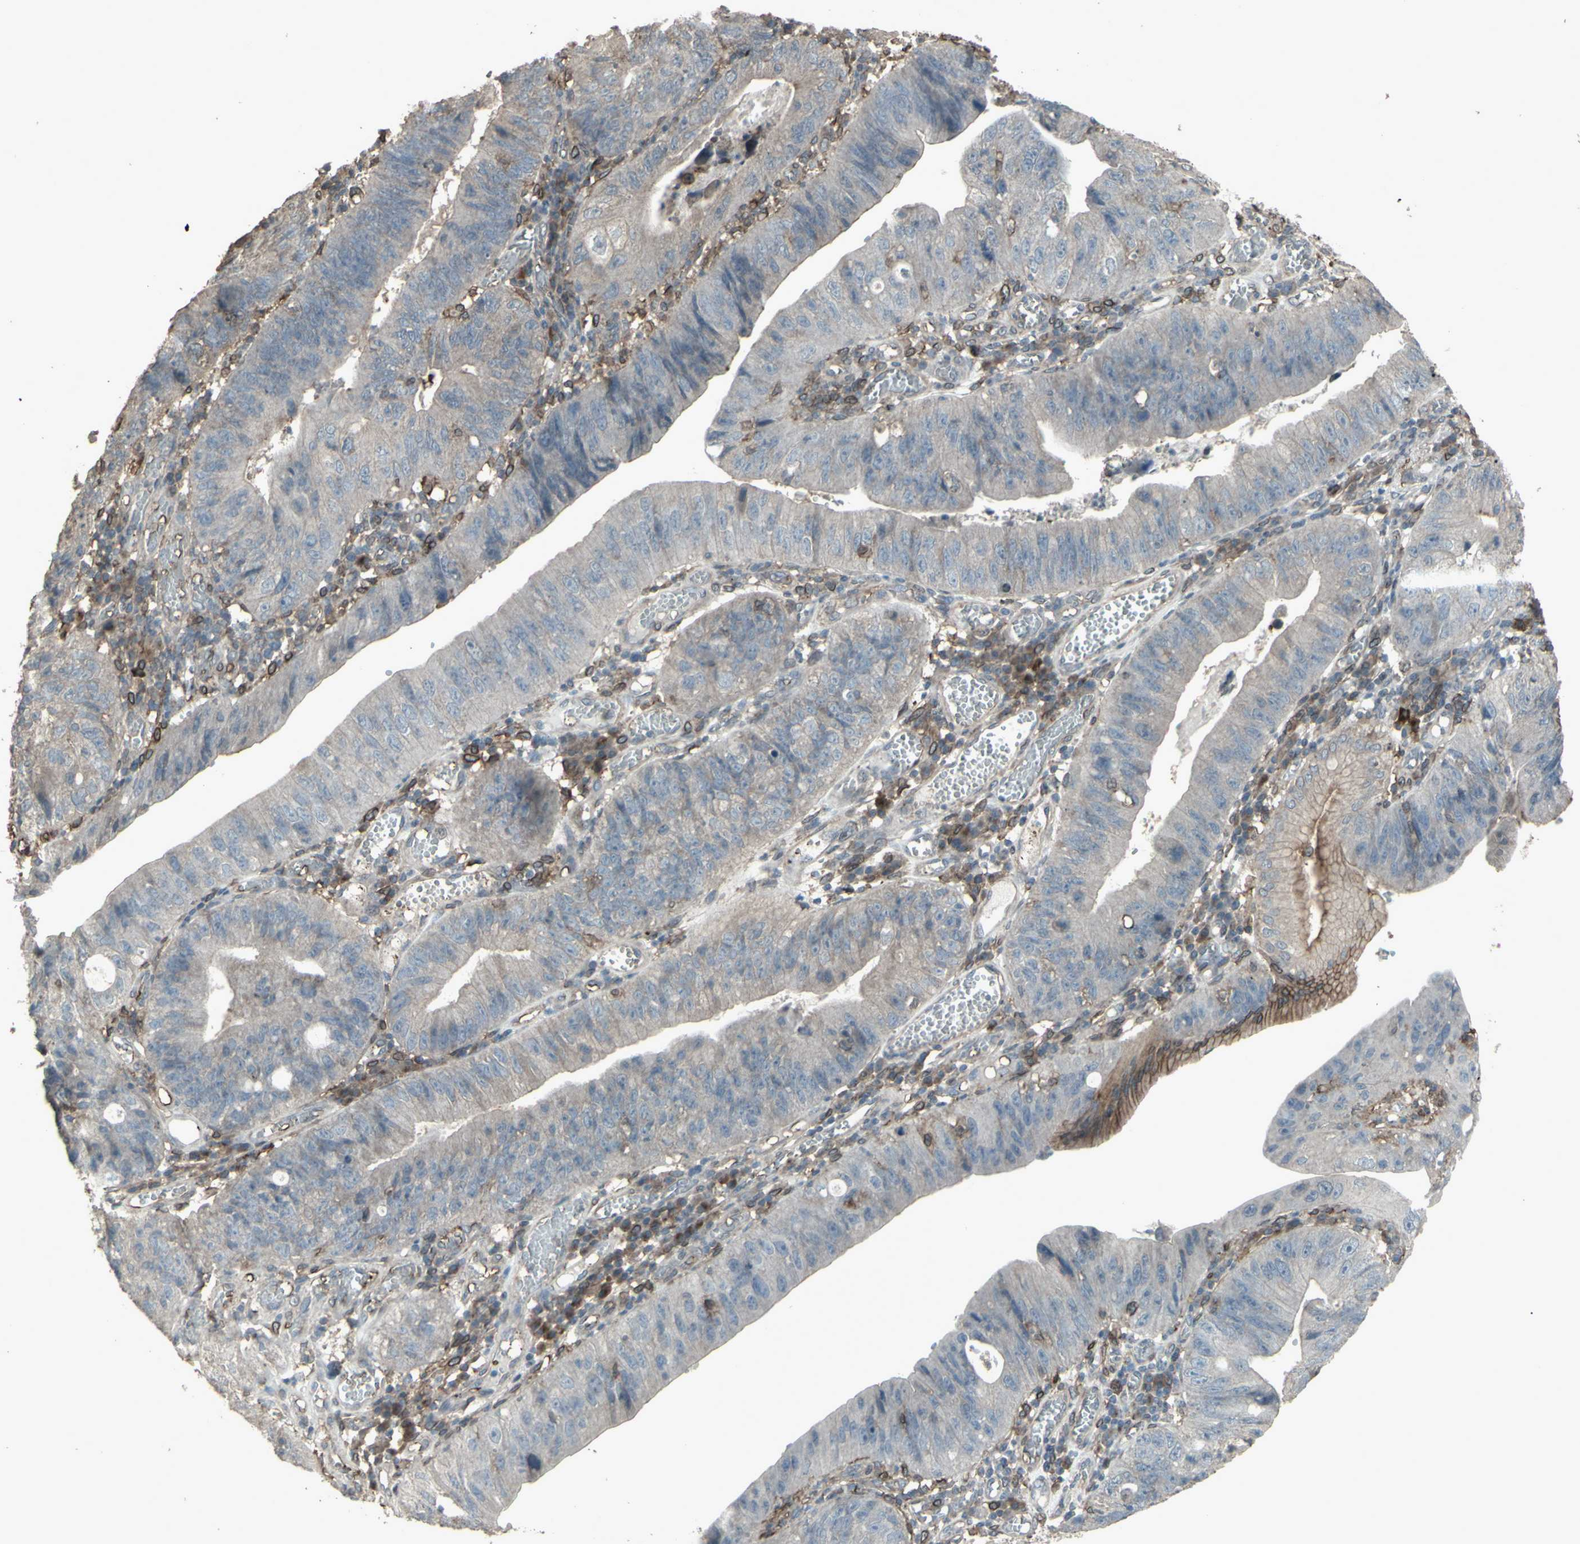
{"staining": {"intensity": "negative", "quantity": "none", "location": "none"}, "tissue": "stomach cancer", "cell_type": "Tumor cells", "image_type": "cancer", "snomed": [{"axis": "morphology", "description": "Adenocarcinoma, NOS"}, {"axis": "topography", "description": "Stomach"}], "caption": "The image reveals no significant positivity in tumor cells of adenocarcinoma (stomach). (Immunohistochemistry (ihc), brightfield microscopy, high magnification).", "gene": "SMO", "patient": {"sex": "male", "age": 59}}